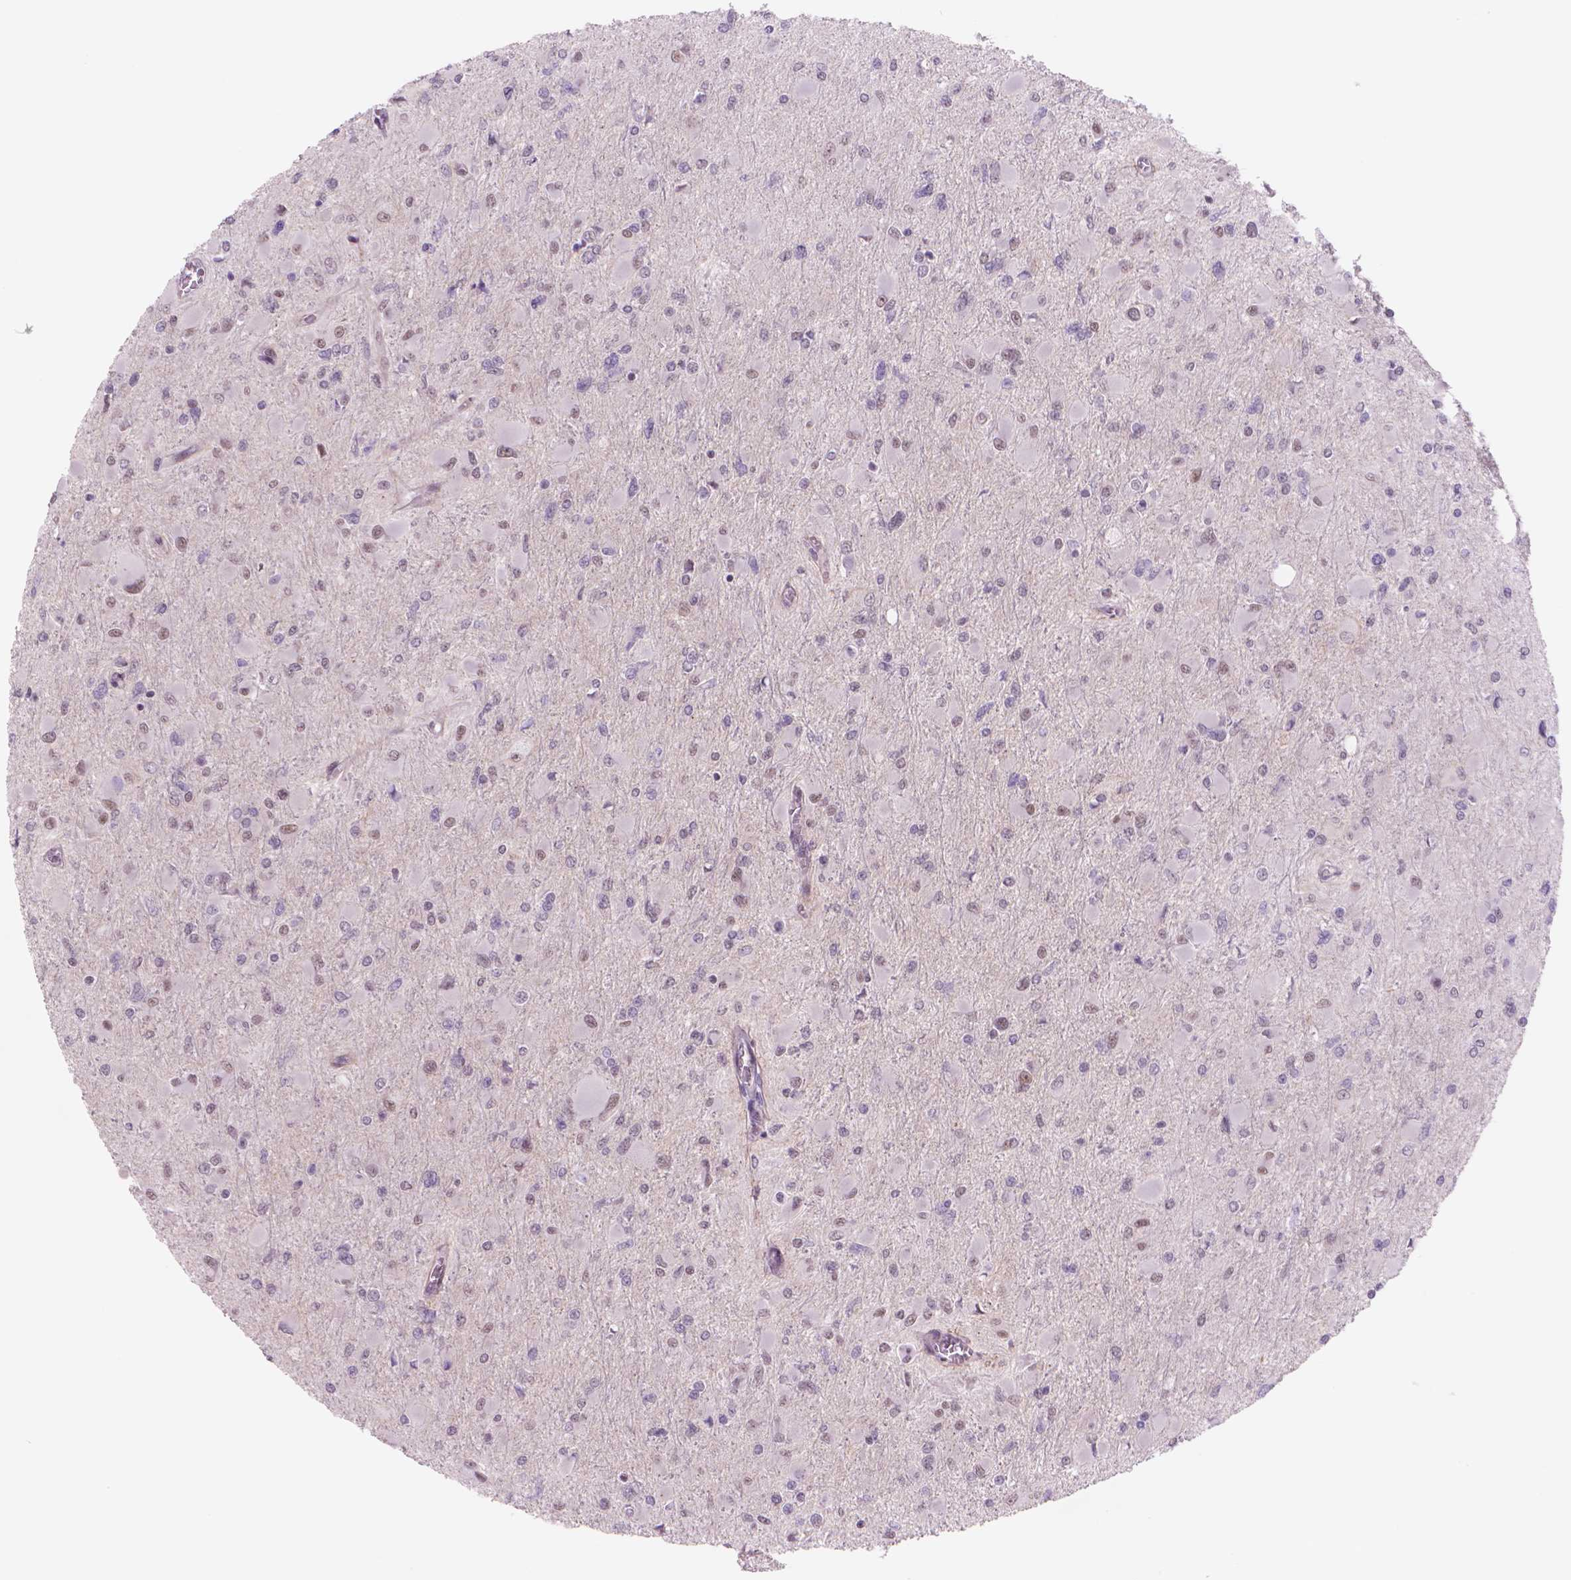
{"staining": {"intensity": "weak", "quantity": "<25%", "location": "nuclear"}, "tissue": "glioma", "cell_type": "Tumor cells", "image_type": "cancer", "snomed": [{"axis": "morphology", "description": "Glioma, malignant, High grade"}, {"axis": "topography", "description": "Cerebral cortex"}], "caption": "Micrograph shows no significant protein staining in tumor cells of glioma.", "gene": "POLR3D", "patient": {"sex": "female", "age": 36}}